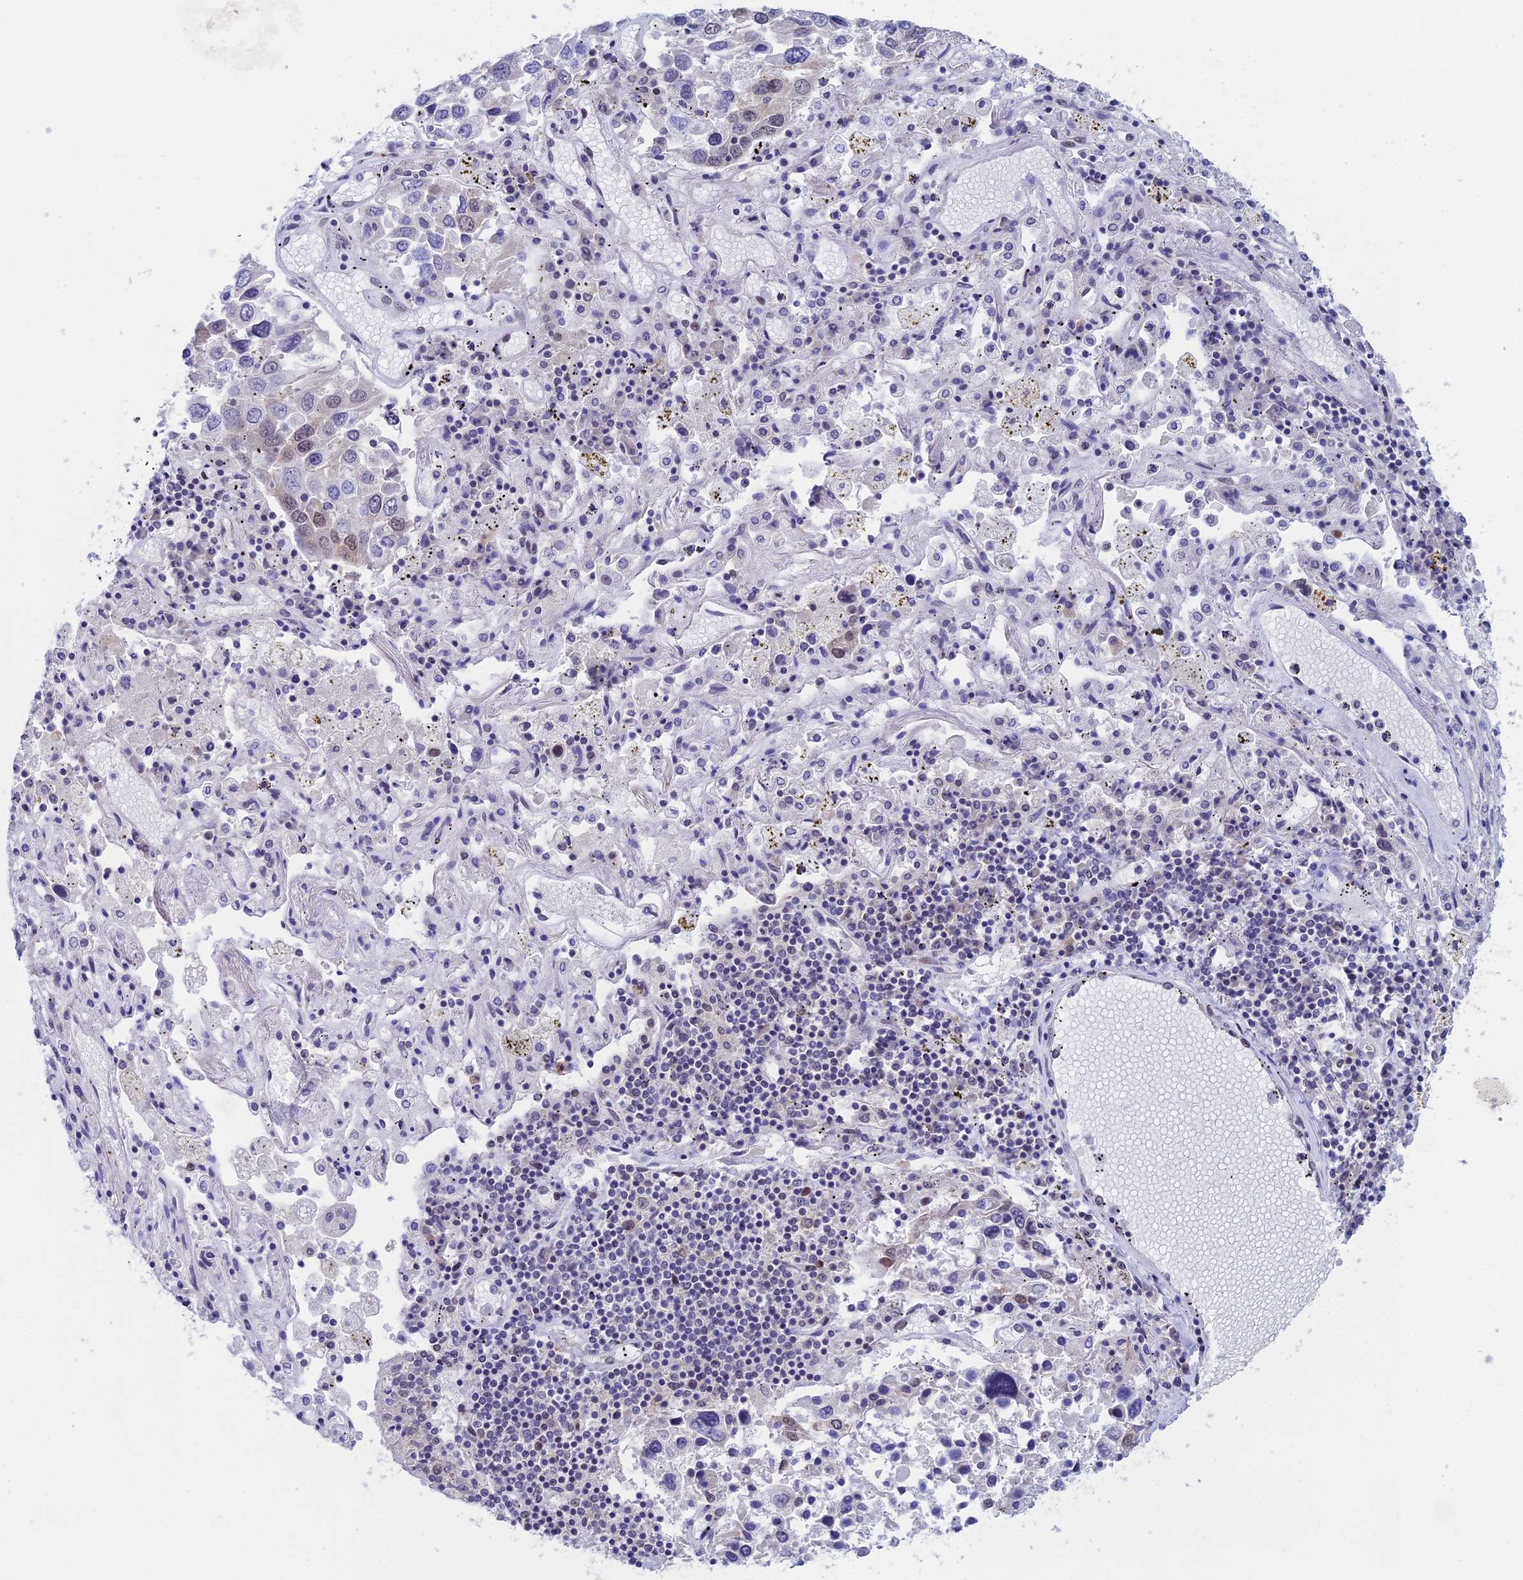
{"staining": {"intensity": "moderate", "quantity": "<25%", "location": "nuclear"}, "tissue": "lung cancer", "cell_type": "Tumor cells", "image_type": "cancer", "snomed": [{"axis": "morphology", "description": "Squamous cell carcinoma, NOS"}, {"axis": "topography", "description": "Lung"}], "caption": "Lung squamous cell carcinoma was stained to show a protein in brown. There is low levels of moderate nuclear staining in about <25% of tumor cells. The staining is performed using DAB brown chromogen to label protein expression. The nuclei are counter-stained blue using hematoxylin.", "gene": "NABP2", "patient": {"sex": "male", "age": 65}}